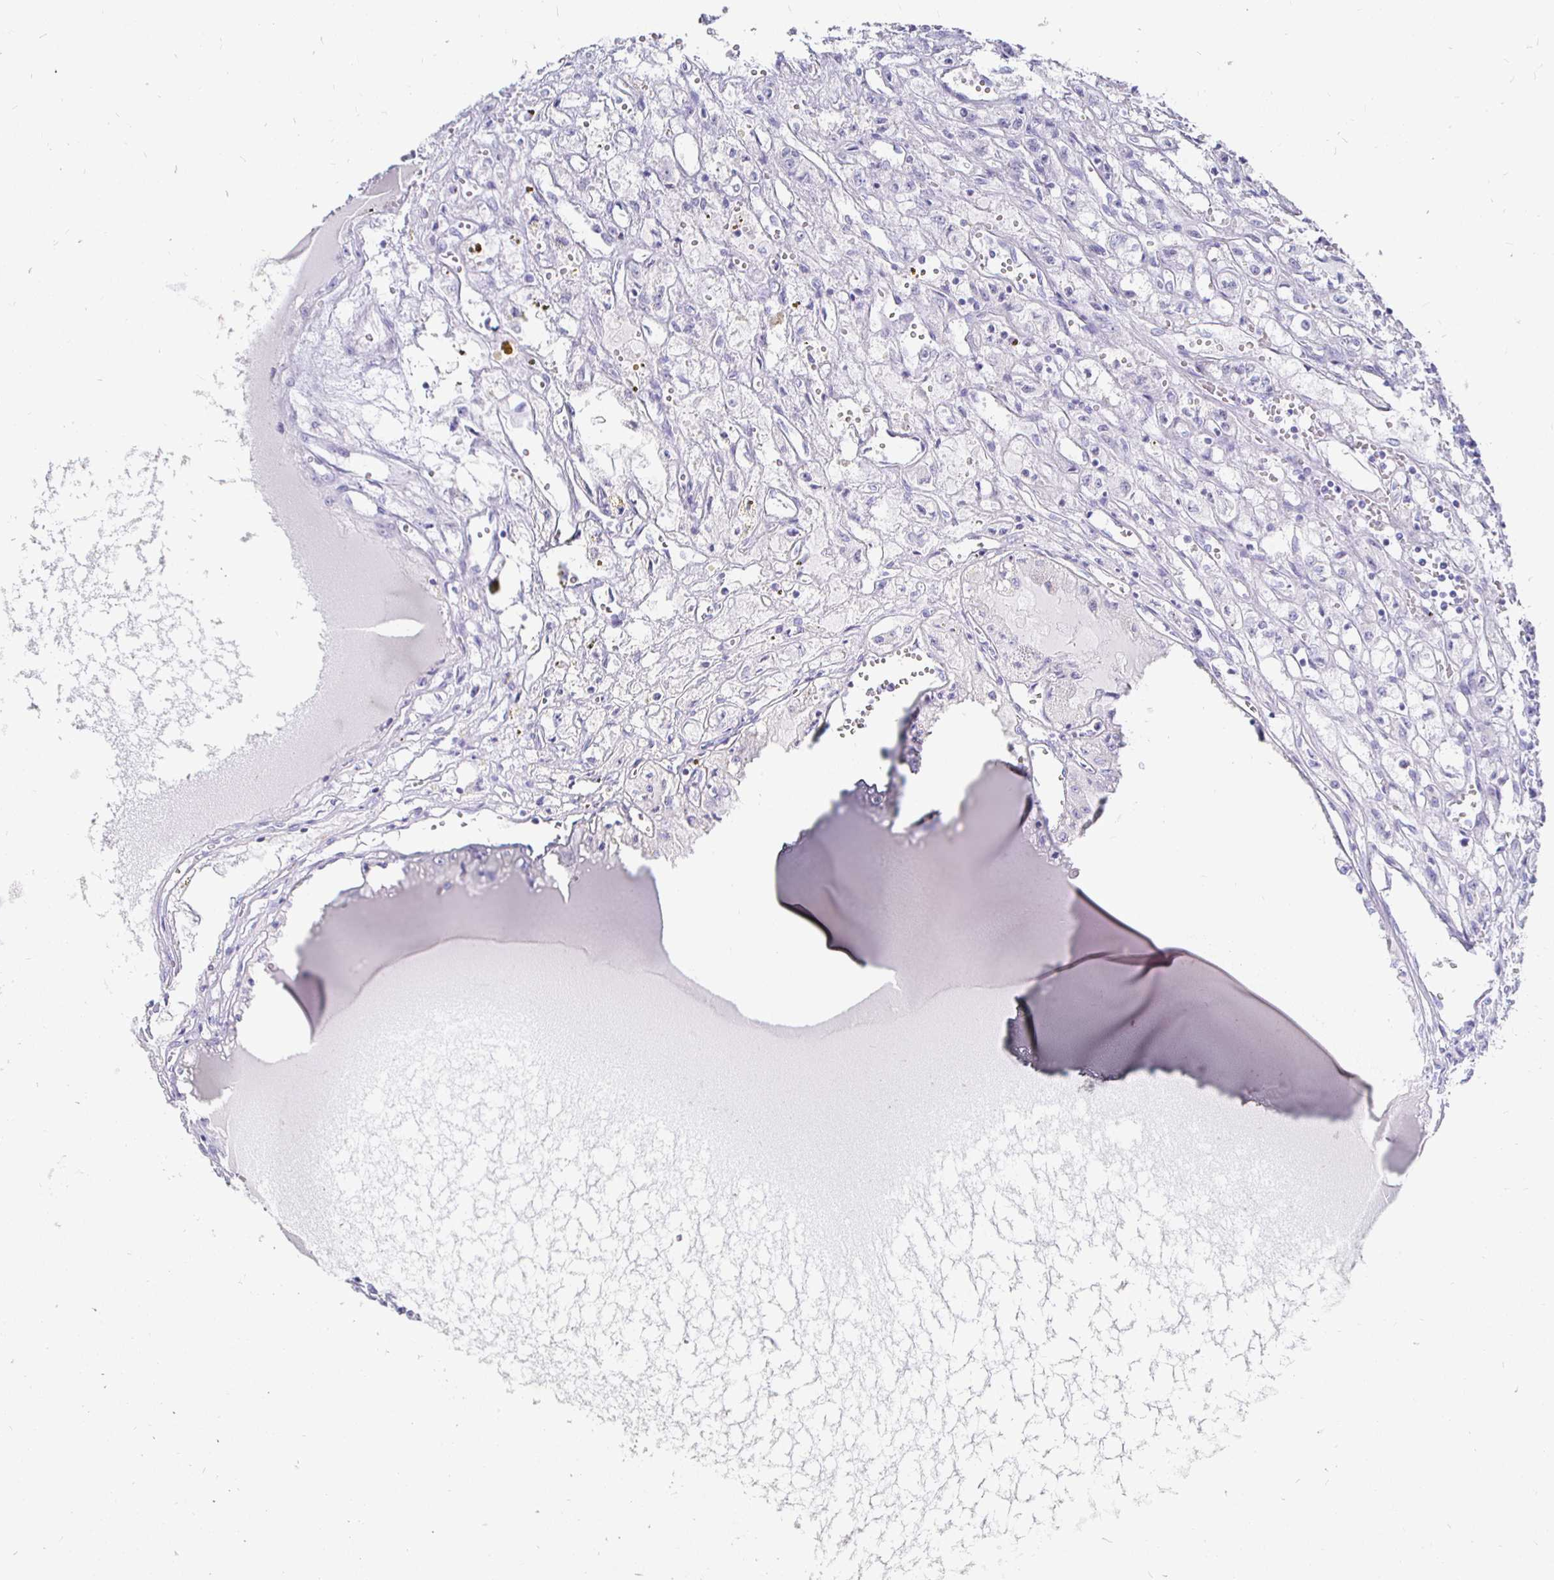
{"staining": {"intensity": "negative", "quantity": "none", "location": "none"}, "tissue": "renal cancer", "cell_type": "Tumor cells", "image_type": "cancer", "snomed": [{"axis": "morphology", "description": "Adenocarcinoma, NOS"}, {"axis": "topography", "description": "Kidney"}], "caption": "A histopathology image of human renal adenocarcinoma is negative for staining in tumor cells. (DAB (3,3'-diaminobenzidine) immunohistochemistry (IHC) with hematoxylin counter stain).", "gene": "CR2", "patient": {"sex": "male", "age": 56}}